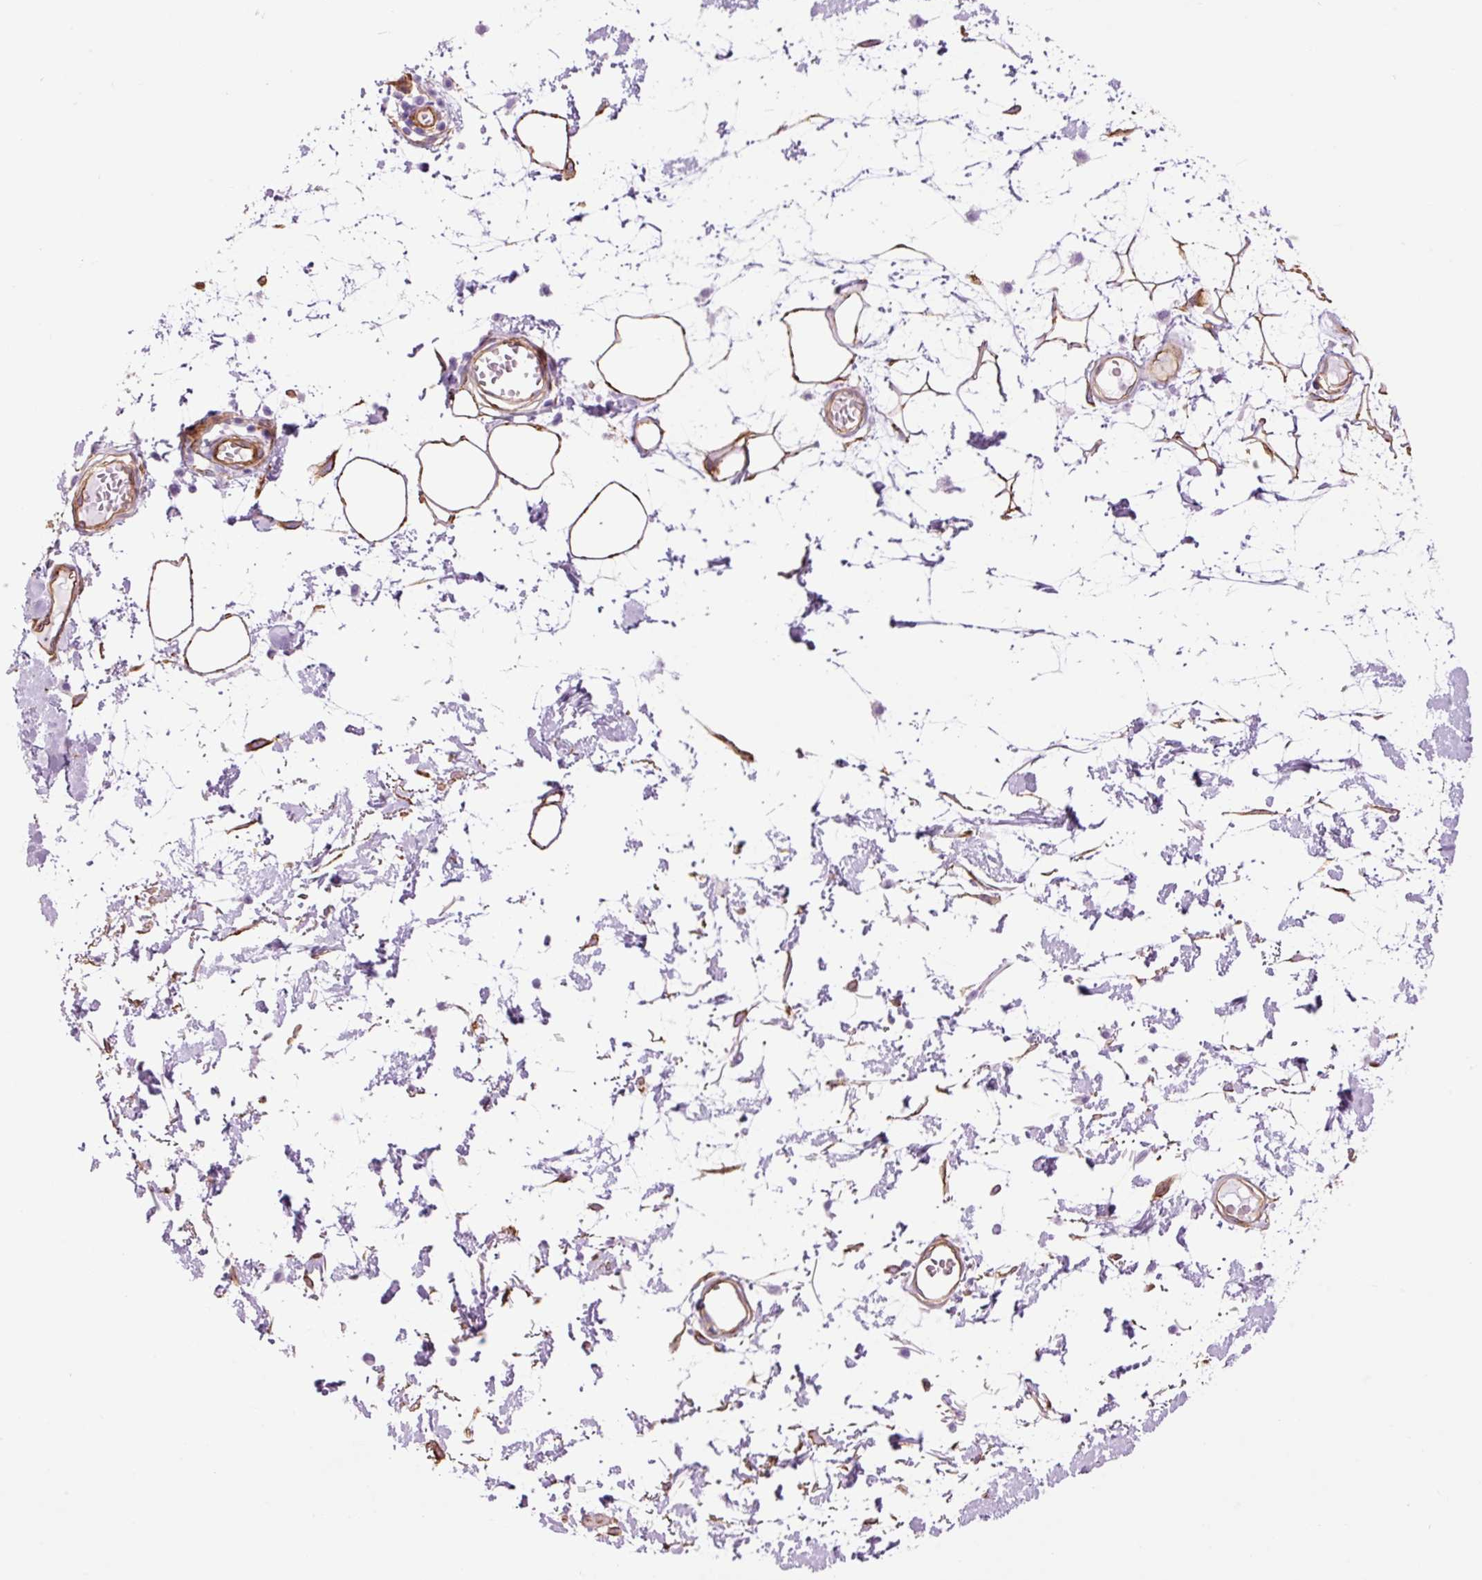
{"staining": {"intensity": "moderate", "quantity": ">75%", "location": "cytoplasmic/membranous"}, "tissue": "adipose tissue", "cell_type": "Adipocytes", "image_type": "normal", "snomed": [{"axis": "morphology", "description": "Normal tissue, NOS"}, {"axis": "topography", "description": "Vulva"}, {"axis": "topography", "description": "Peripheral nerve tissue"}], "caption": "This histopathology image reveals immunohistochemistry staining of unremarkable adipose tissue, with medium moderate cytoplasmic/membranous expression in approximately >75% of adipocytes.", "gene": "CAV1", "patient": {"sex": "female", "age": 68}}